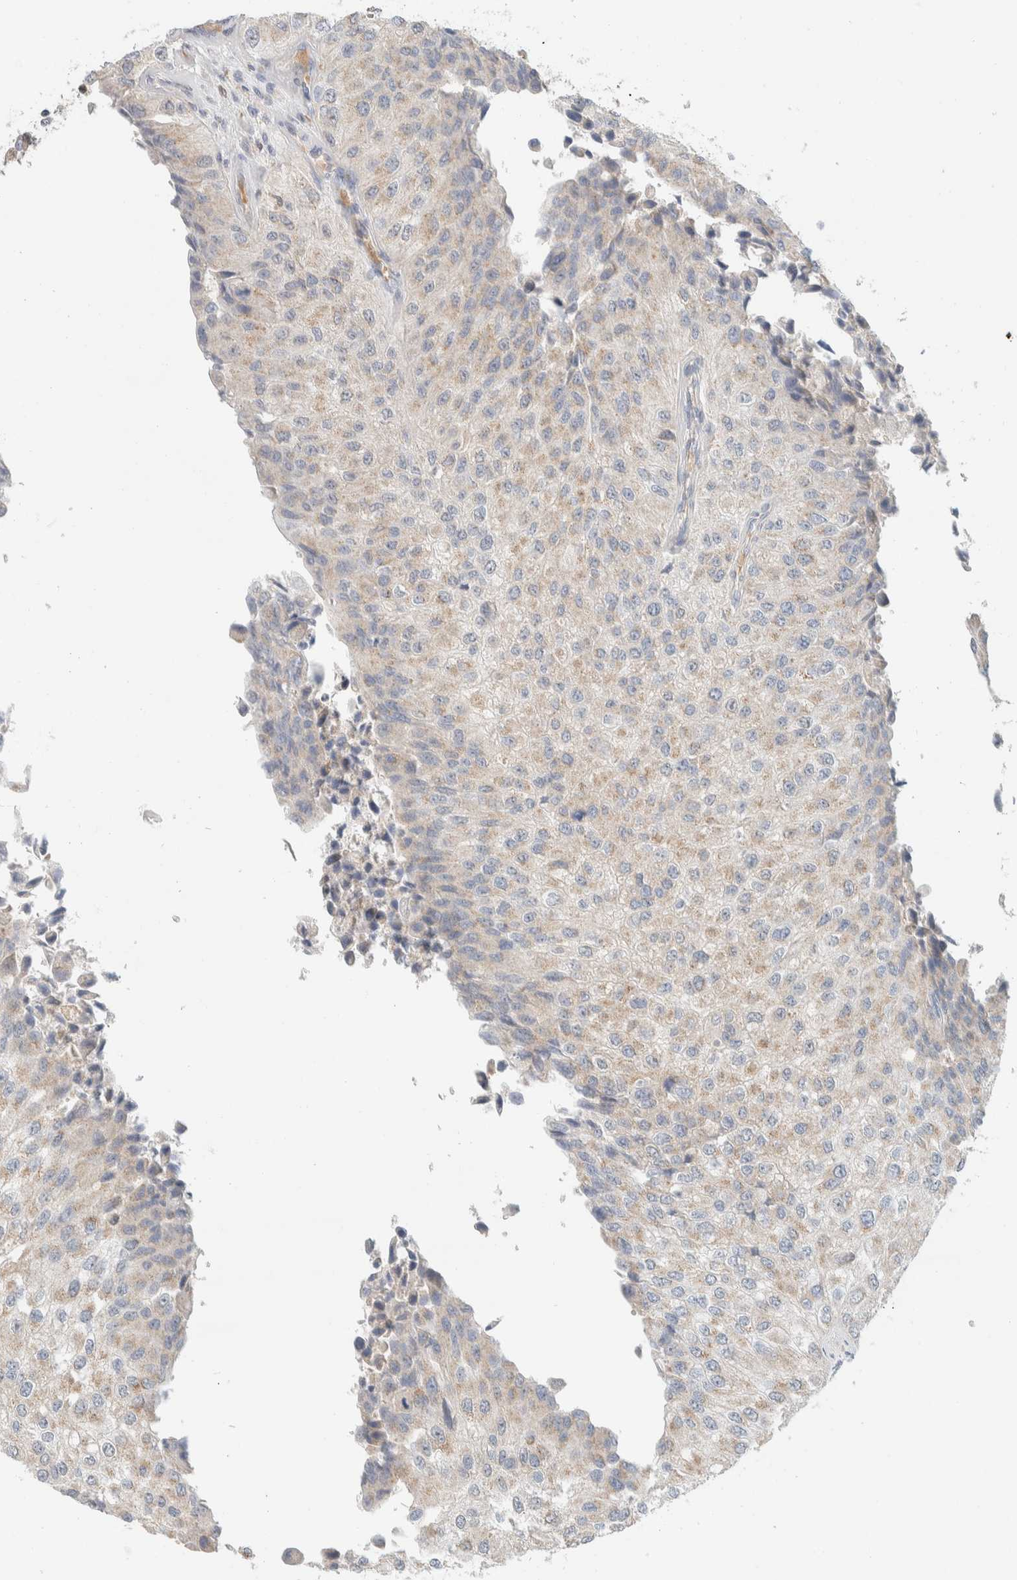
{"staining": {"intensity": "weak", "quantity": "25%-75%", "location": "cytoplasmic/membranous"}, "tissue": "urothelial cancer", "cell_type": "Tumor cells", "image_type": "cancer", "snomed": [{"axis": "morphology", "description": "Urothelial carcinoma, High grade"}, {"axis": "topography", "description": "Kidney"}, {"axis": "topography", "description": "Urinary bladder"}], "caption": "Immunohistochemistry (IHC) of high-grade urothelial carcinoma shows low levels of weak cytoplasmic/membranous staining in about 25%-75% of tumor cells.", "gene": "HDHD3", "patient": {"sex": "male", "age": 77}}